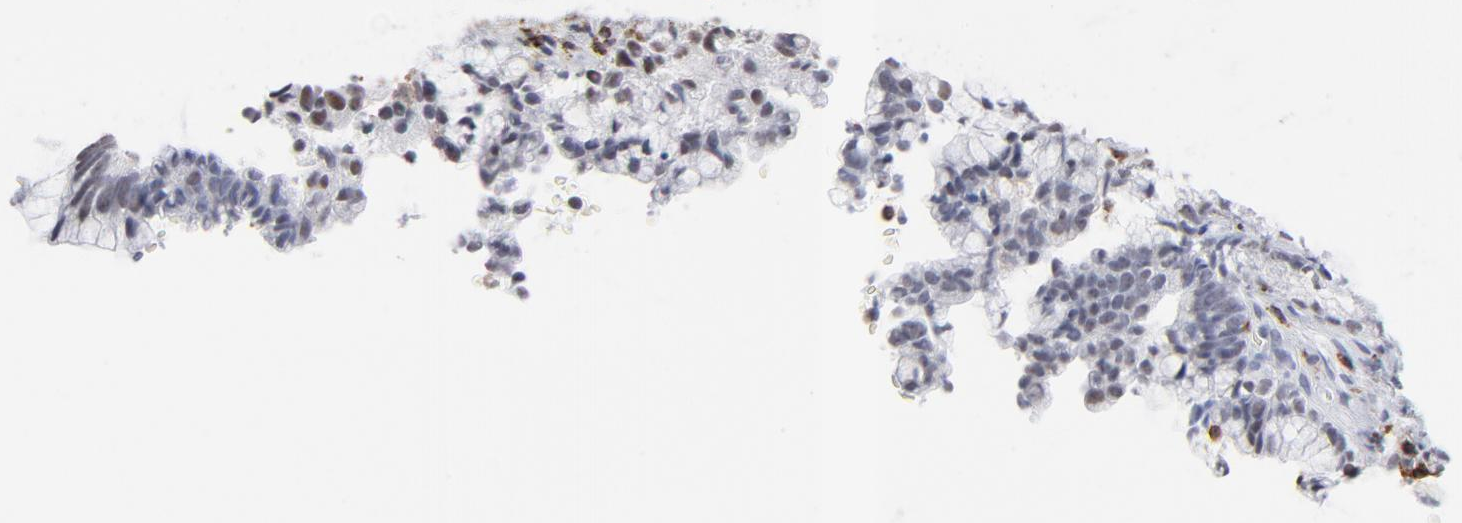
{"staining": {"intensity": "negative", "quantity": "none", "location": "none"}, "tissue": "cervical cancer", "cell_type": "Tumor cells", "image_type": "cancer", "snomed": [{"axis": "morphology", "description": "Adenocarcinoma, NOS"}, {"axis": "topography", "description": "Cervix"}], "caption": "A photomicrograph of cervical adenocarcinoma stained for a protein shows no brown staining in tumor cells.", "gene": "CD2", "patient": {"sex": "female", "age": 44}}